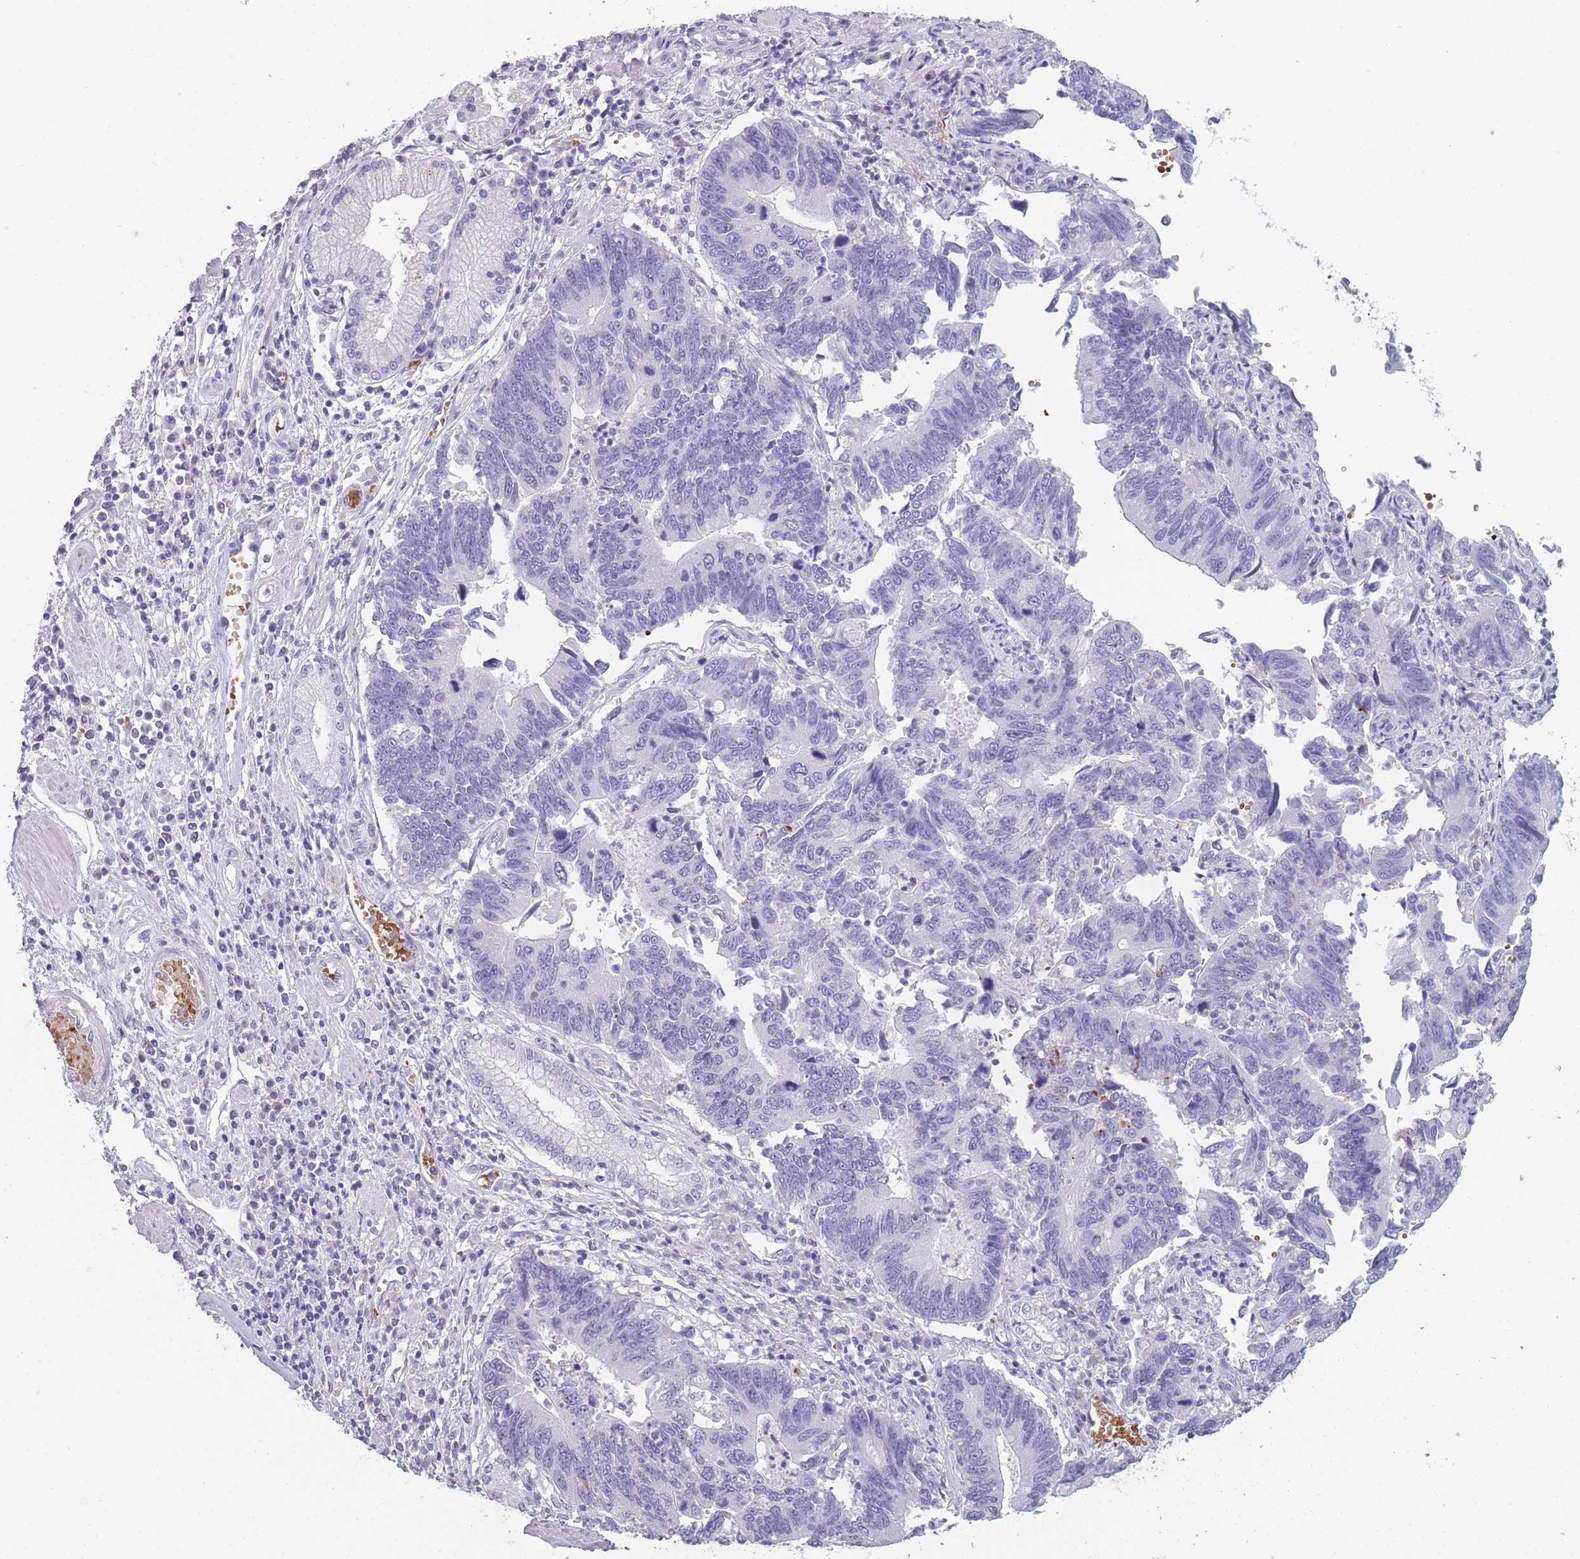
{"staining": {"intensity": "negative", "quantity": "none", "location": "none"}, "tissue": "stomach cancer", "cell_type": "Tumor cells", "image_type": "cancer", "snomed": [{"axis": "morphology", "description": "Adenocarcinoma, NOS"}, {"axis": "topography", "description": "Stomach"}], "caption": "Stomach adenocarcinoma was stained to show a protein in brown. There is no significant expression in tumor cells.", "gene": "OR7C1", "patient": {"sex": "male", "age": 59}}